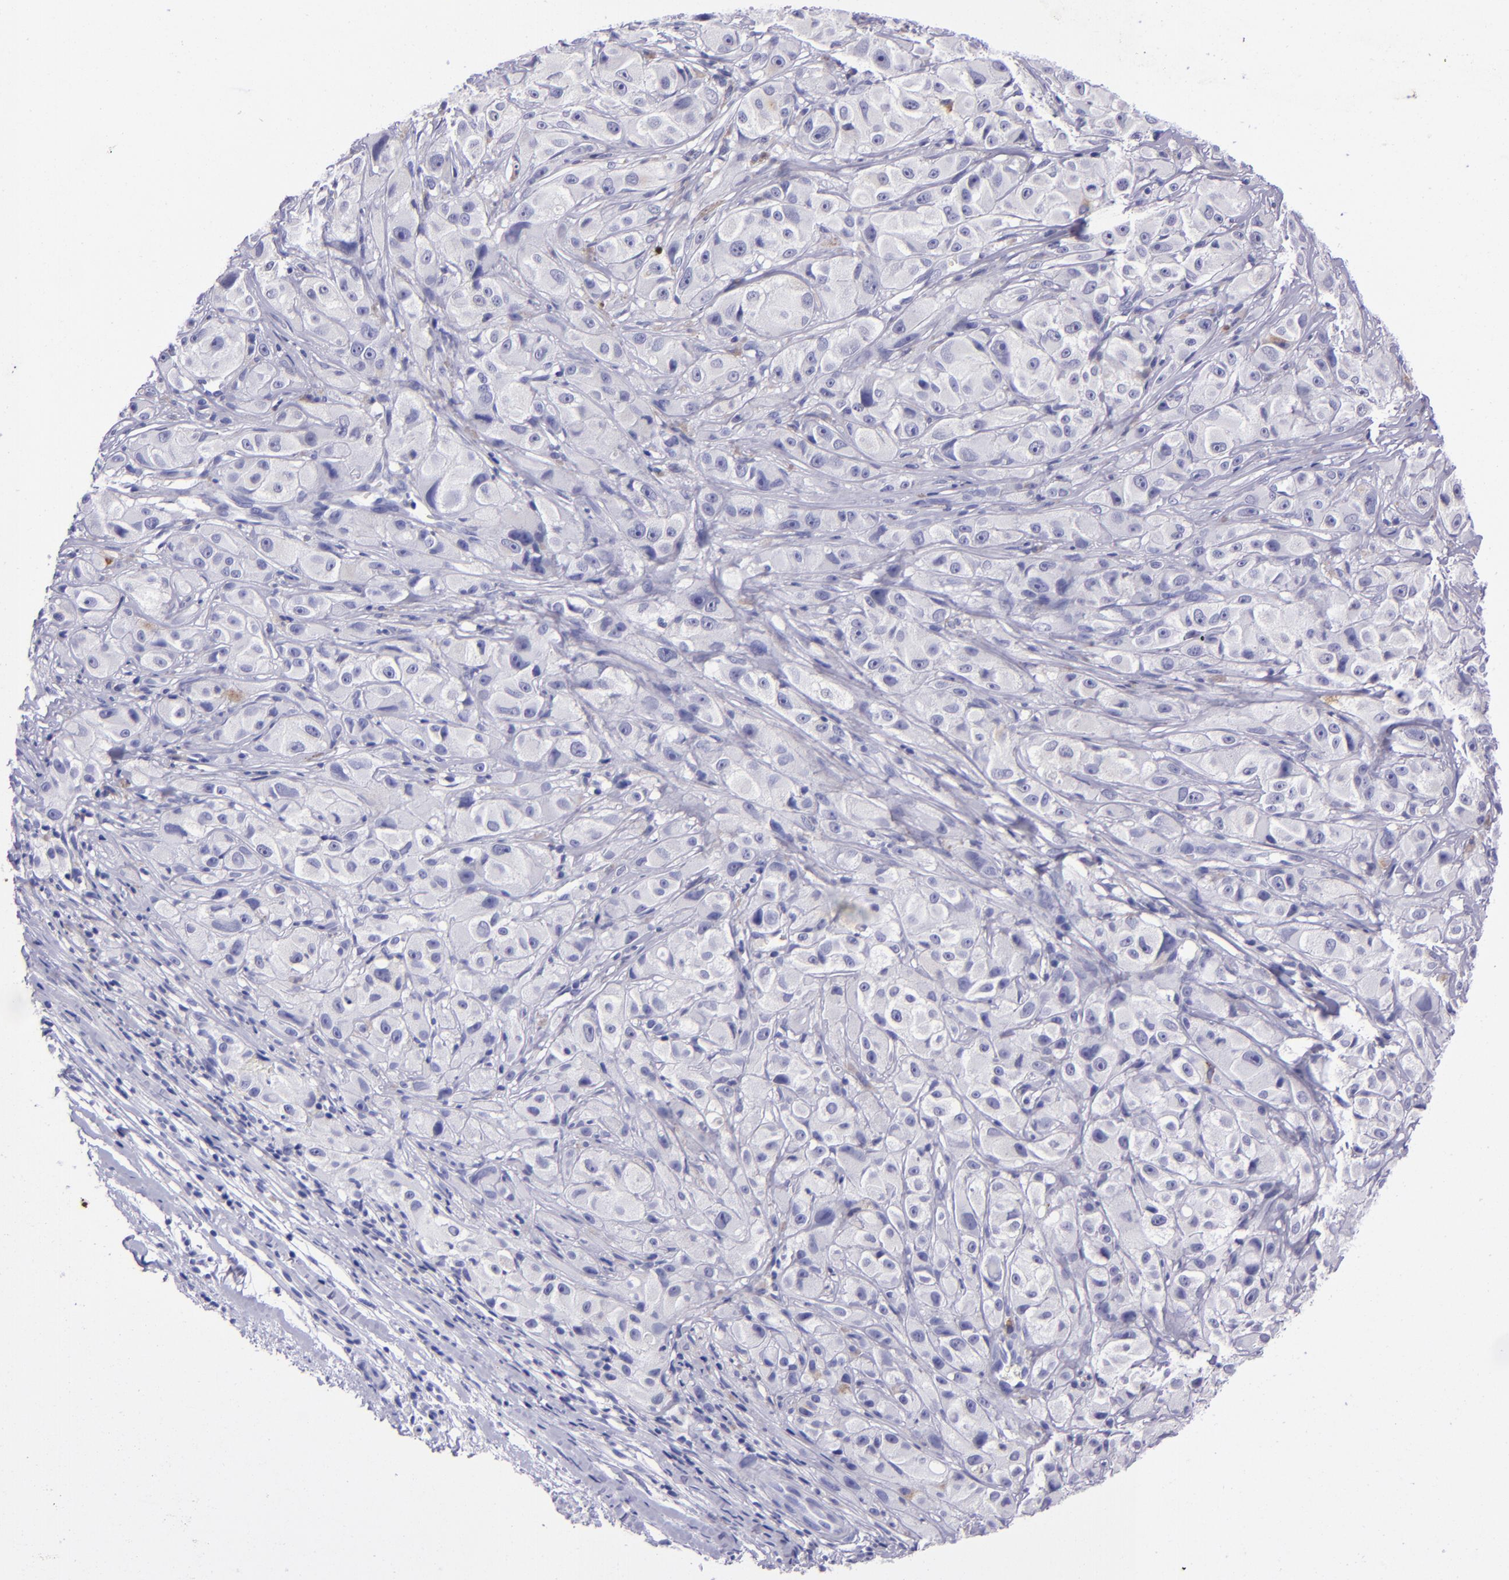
{"staining": {"intensity": "negative", "quantity": "none", "location": "none"}, "tissue": "melanoma", "cell_type": "Tumor cells", "image_type": "cancer", "snomed": [{"axis": "morphology", "description": "Malignant melanoma, NOS"}, {"axis": "topography", "description": "Skin"}], "caption": "Malignant melanoma stained for a protein using immunohistochemistry demonstrates no expression tumor cells.", "gene": "TYRP1", "patient": {"sex": "male", "age": 56}}